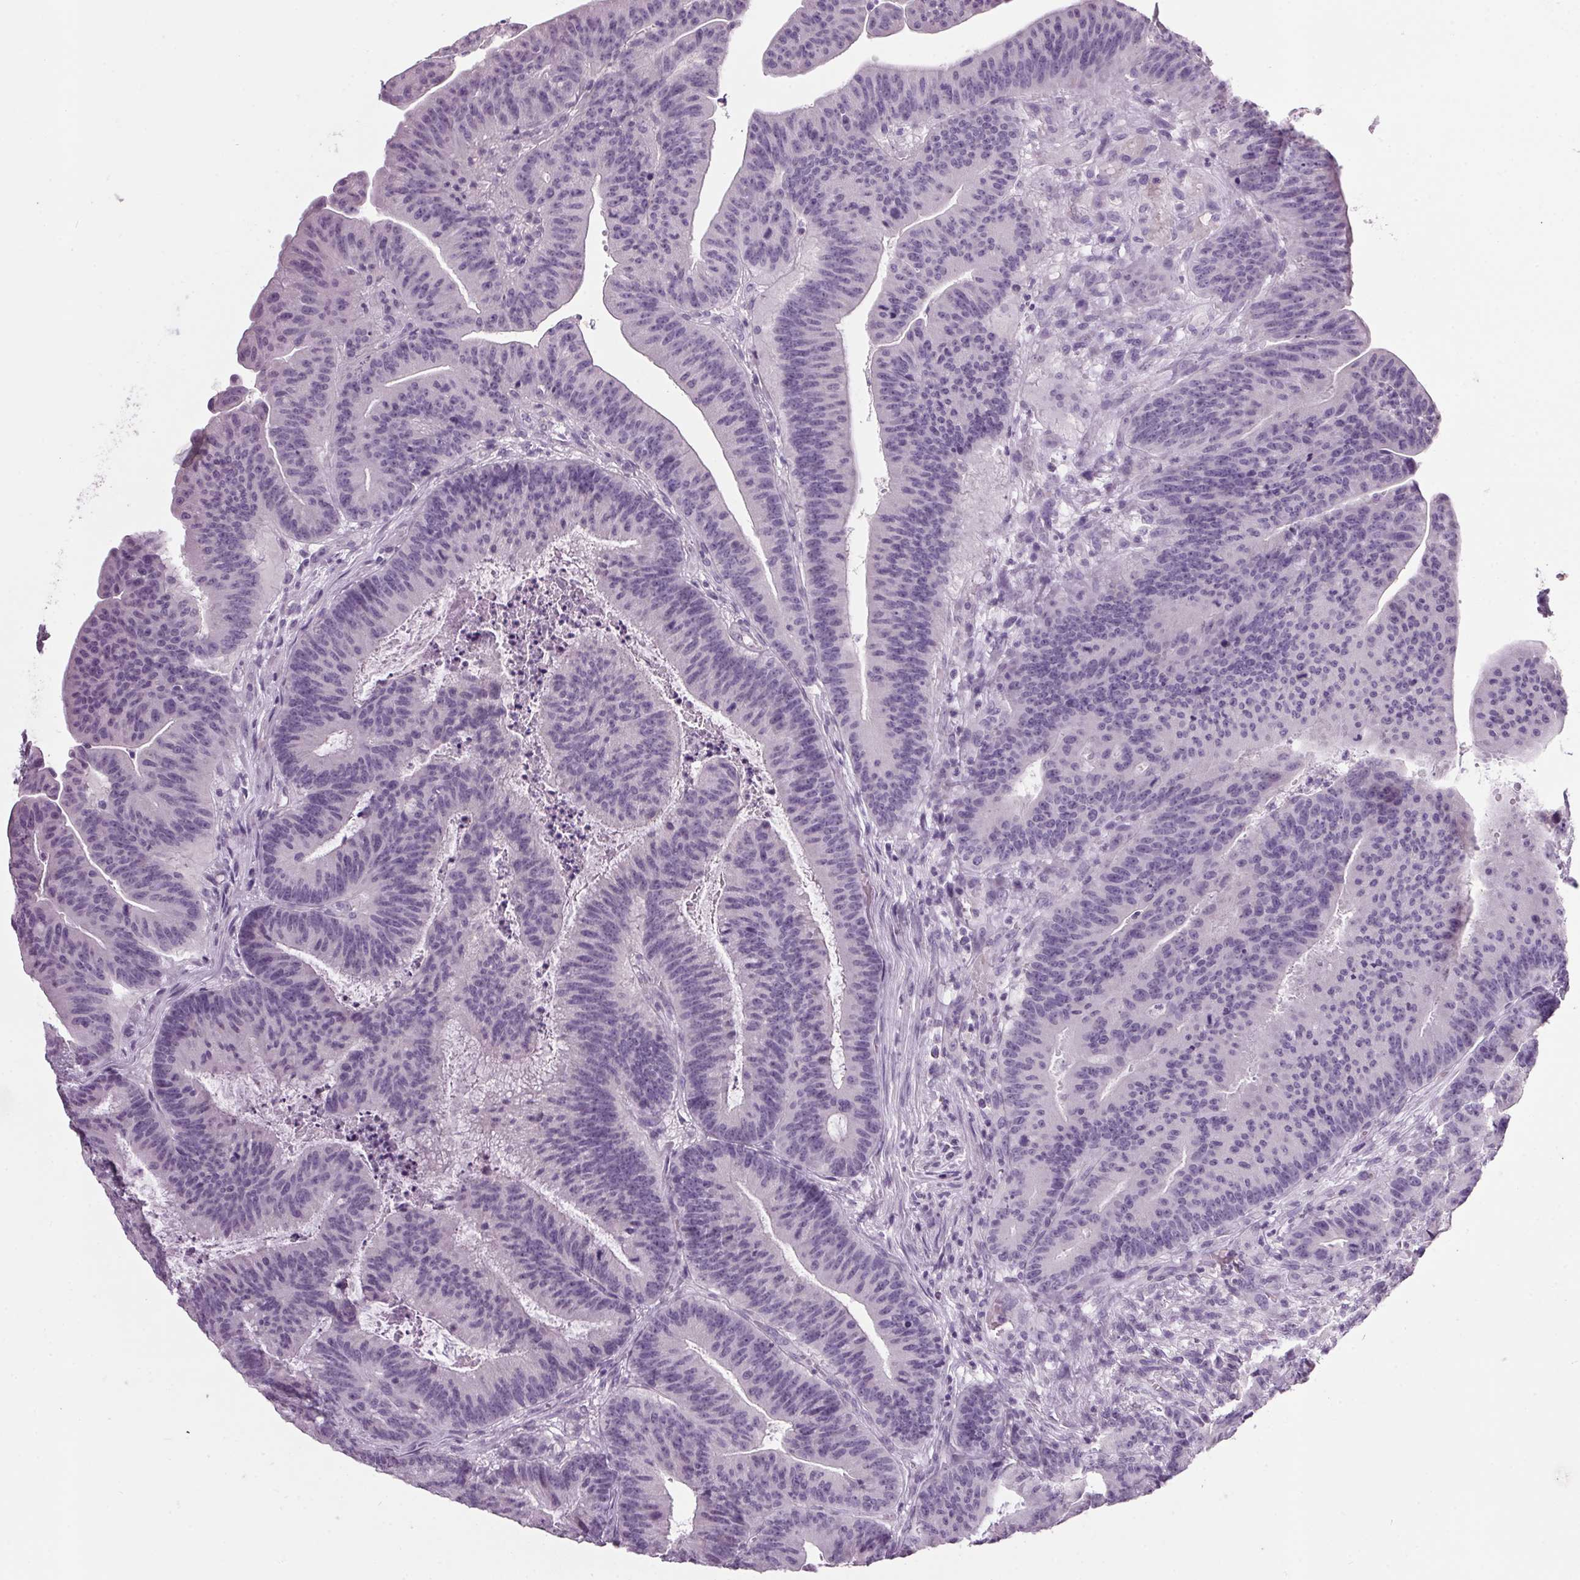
{"staining": {"intensity": "negative", "quantity": "none", "location": "none"}, "tissue": "colorectal cancer", "cell_type": "Tumor cells", "image_type": "cancer", "snomed": [{"axis": "morphology", "description": "Adenocarcinoma, NOS"}, {"axis": "topography", "description": "Colon"}], "caption": "Tumor cells show no significant protein expression in colorectal cancer (adenocarcinoma).", "gene": "PPP1R1A", "patient": {"sex": "female", "age": 78}}